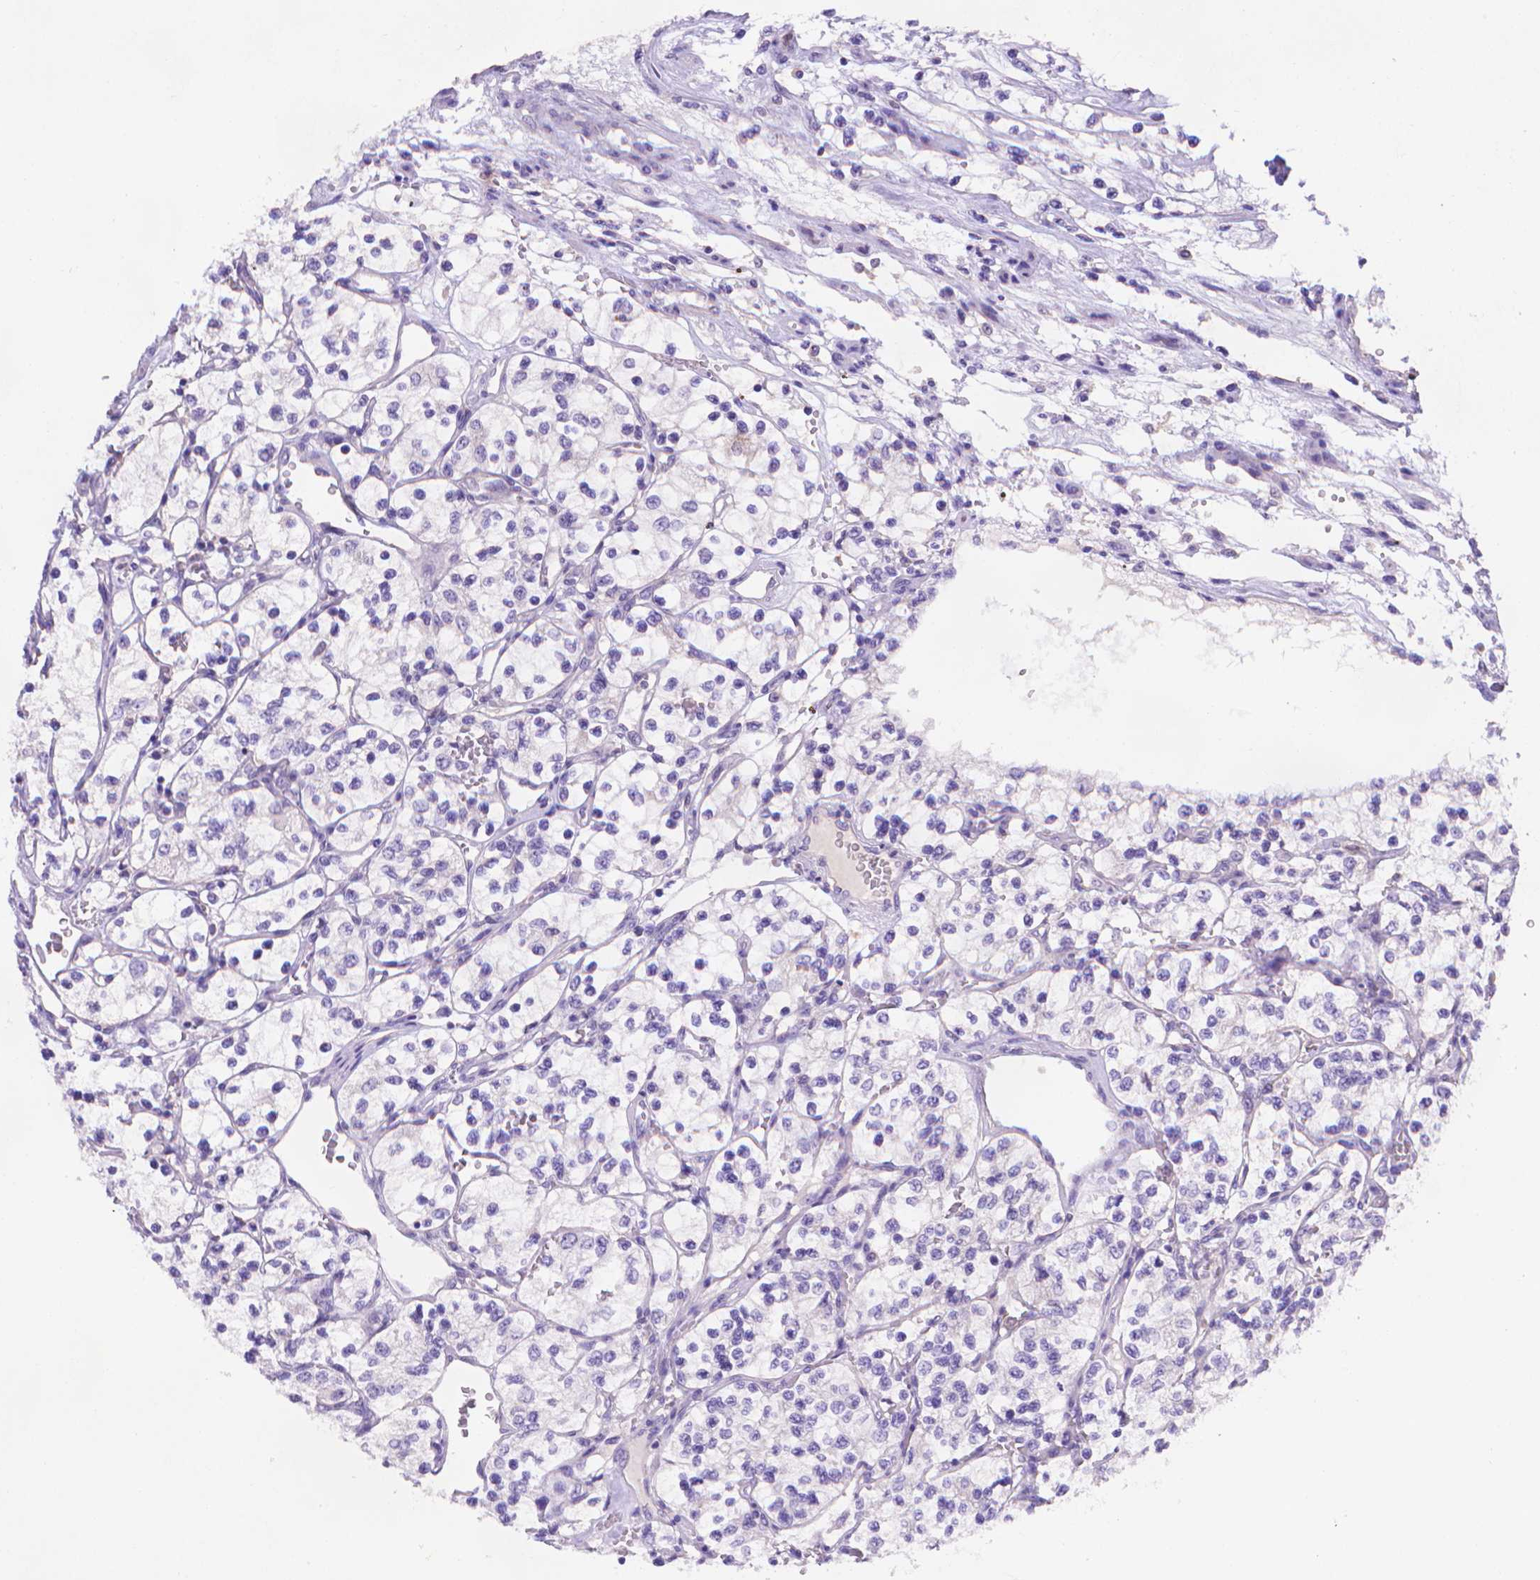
{"staining": {"intensity": "negative", "quantity": "none", "location": "none"}, "tissue": "renal cancer", "cell_type": "Tumor cells", "image_type": "cancer", "snomed": [{"axis": "morphology", "description": "Adenocarcinoma, NOS"}, {"axis": "topography", "description": "Kidney"}], "caption": "IHC micrograph of neoplastic tissue: human renal cancer stained with DAB displays no significant protein staining in tumor cells.", "gene": "FGD2", "patient": {"sex": "female", "age": 69}}